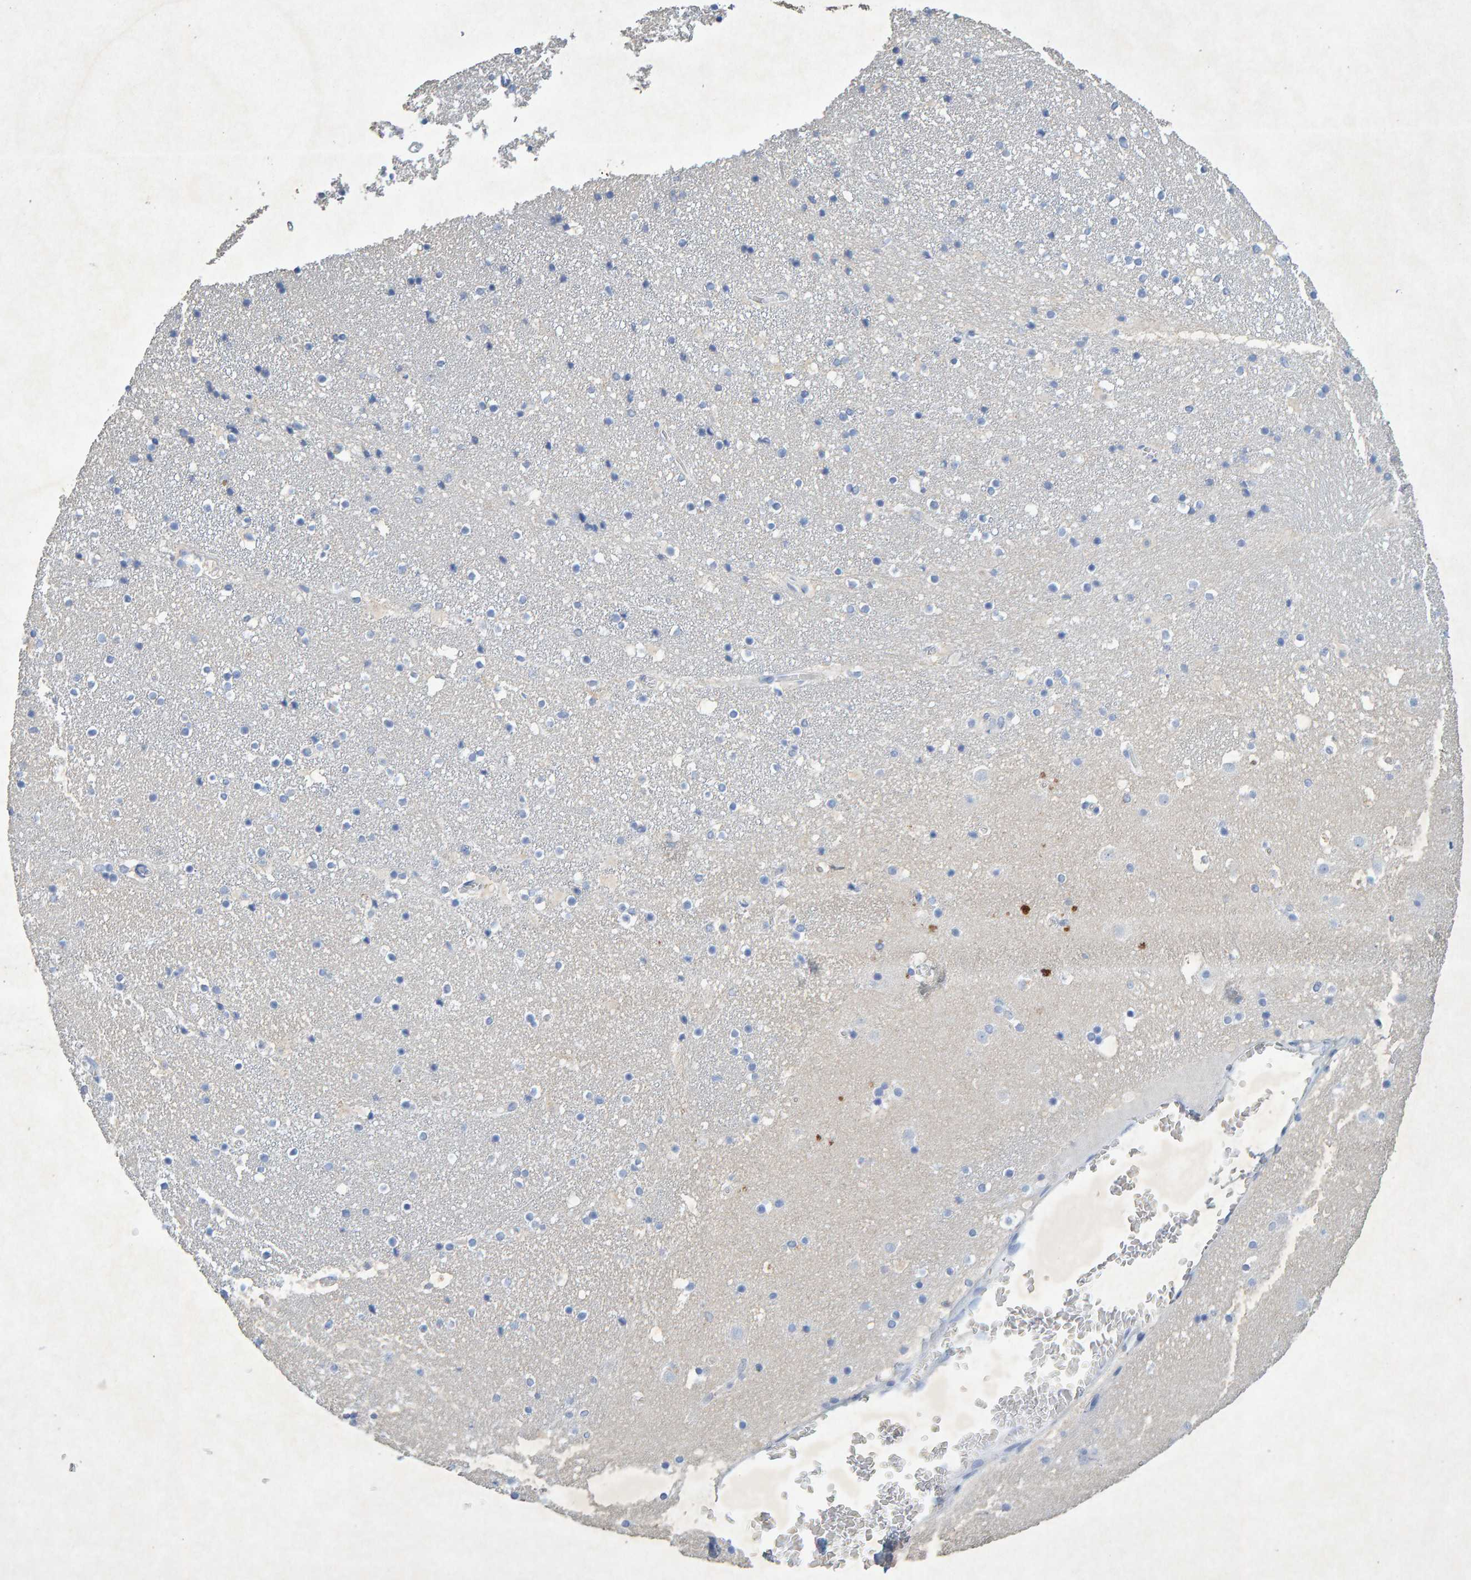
{"staining": {"intensity": "negative", "quantity": "none", "location": "none"}, "tissue": "caudate", "cell_type": "Glial cells", "image_type": "normal", "snomed": [{"axis": "morphology", "description": "Normal tissue, NOS"}, {"axis": "topography", "description": "Lateral ventricle wall"}], "caption": "Caudate was stained to show a protein in brown. There is no significant staining in glial cells. (DAB (3,3'-diaminobenzidine) IHC with hematoxylin counter stain).", "gene": "CTH", "patient": {"sex": "male", "age": 45}}